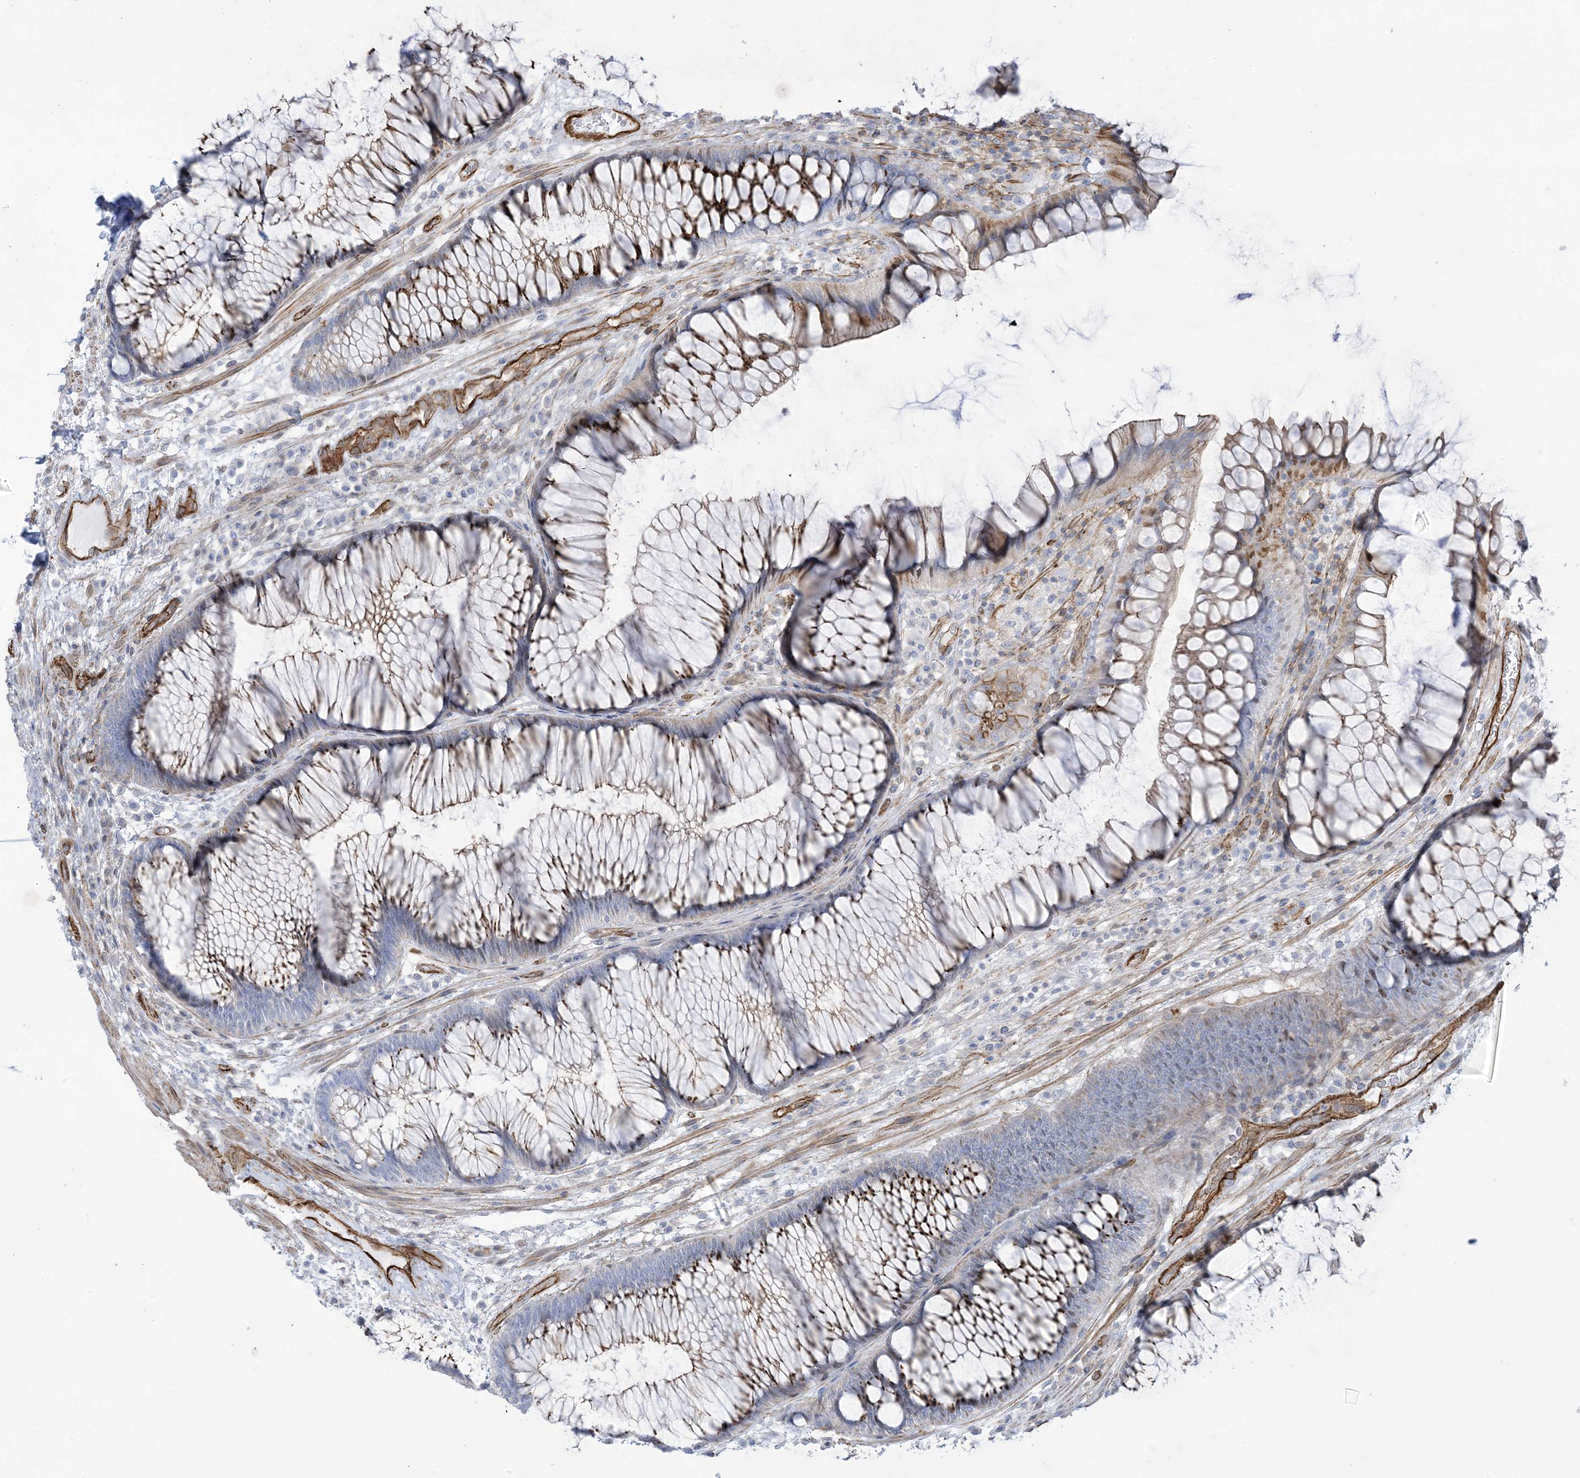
{"staining": {"intensity": "strong", "quantity": "25%-75%", "location": "cytoplasmic/membranous"}, "tissue": "rectum", "cell_type": "Glandular cells", "image_type": "normal", "snomed": [{"axis": "morphology", "description": "Normal tissue, NOS"}, {"axis": "topography", "description": "Rectum"}], "caption": "This micrograph exhibits immunohistochemistry (IHC) staining of unremarkable human rectum, with high strong cytoplasmic/membranous positivity in approximately 25%-75% of glandular cells.", "gene": "B3GNT7", "patient": {"sex": "male", "age": 51}}